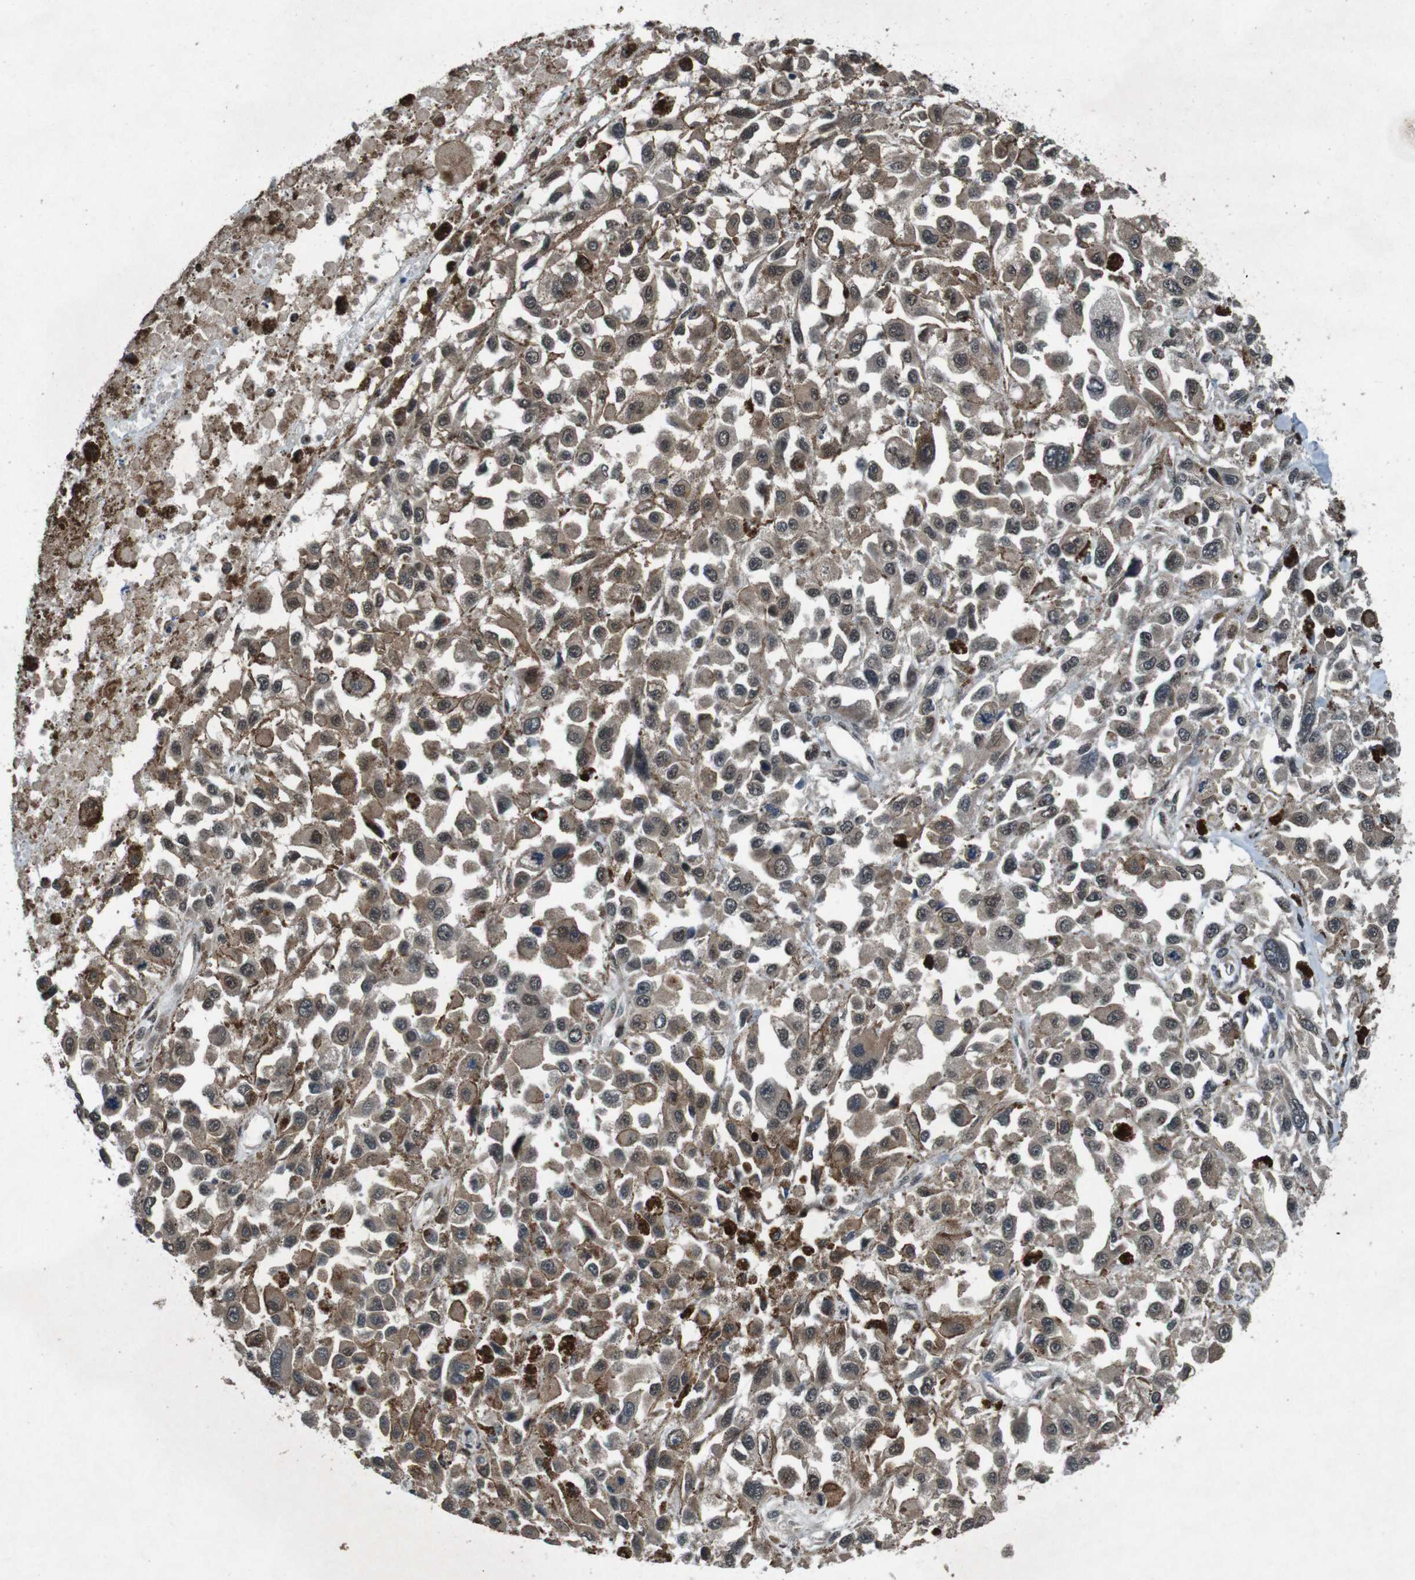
{"staining": {"intensity": "moderate", "quantity": ">75%", "location": "cytoplasmic/membranous"}, "tissue": "melanoma", "cell_type": "Tumor cells", "image_type": "cancer", "snomed": [{"axis": "morphology", "description": "Malignant melanoma, Metastatic site"}, {"axis": "topography", "description": "Lymph node"}], "caption": "Malignant melanoma (metastatic site) stained with DAB immunohistochemistry demonstrates medium levels of moderate cytoplasmic/membranous staining in approximately >75% of tumor cells.", "gene": "SOCS1", "patient": {"sex": "male", "age": 59}}